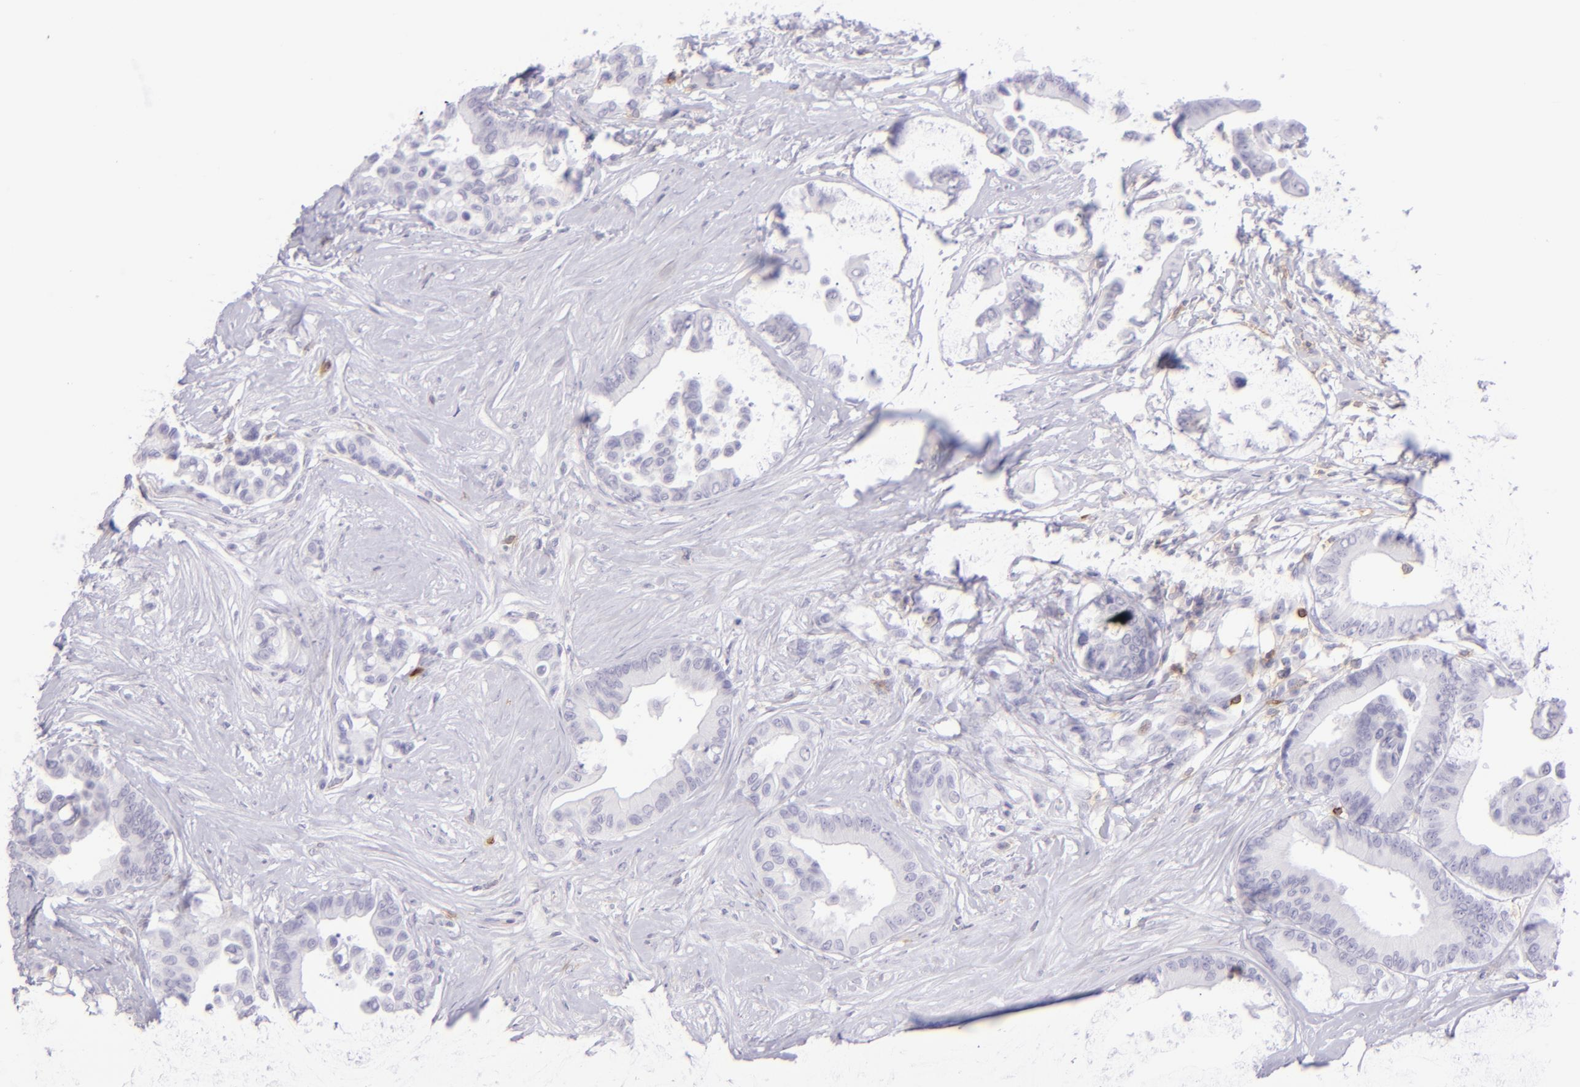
{"staining": {"intensity": "negative", "quantity": "none", "location": "none"}, "tissue": "colorectal cancer", "cell_type": "Tumor cells", "image_type": "cancer", "snomed": [{"axis": "morphology", "description": "Adenocarcinoma, NOS"}, {"axis": "topography", "description": "Colon"}], "caption": "A histopathology image of colorectal cancer stained for a protein shows no brown staining in tumor cells. (DAB (3,3'-diaminobenzidine) immunohistochemistry, high magnification).", "gene": "CD69", "patient": {"sex": "male", "age": 82}}